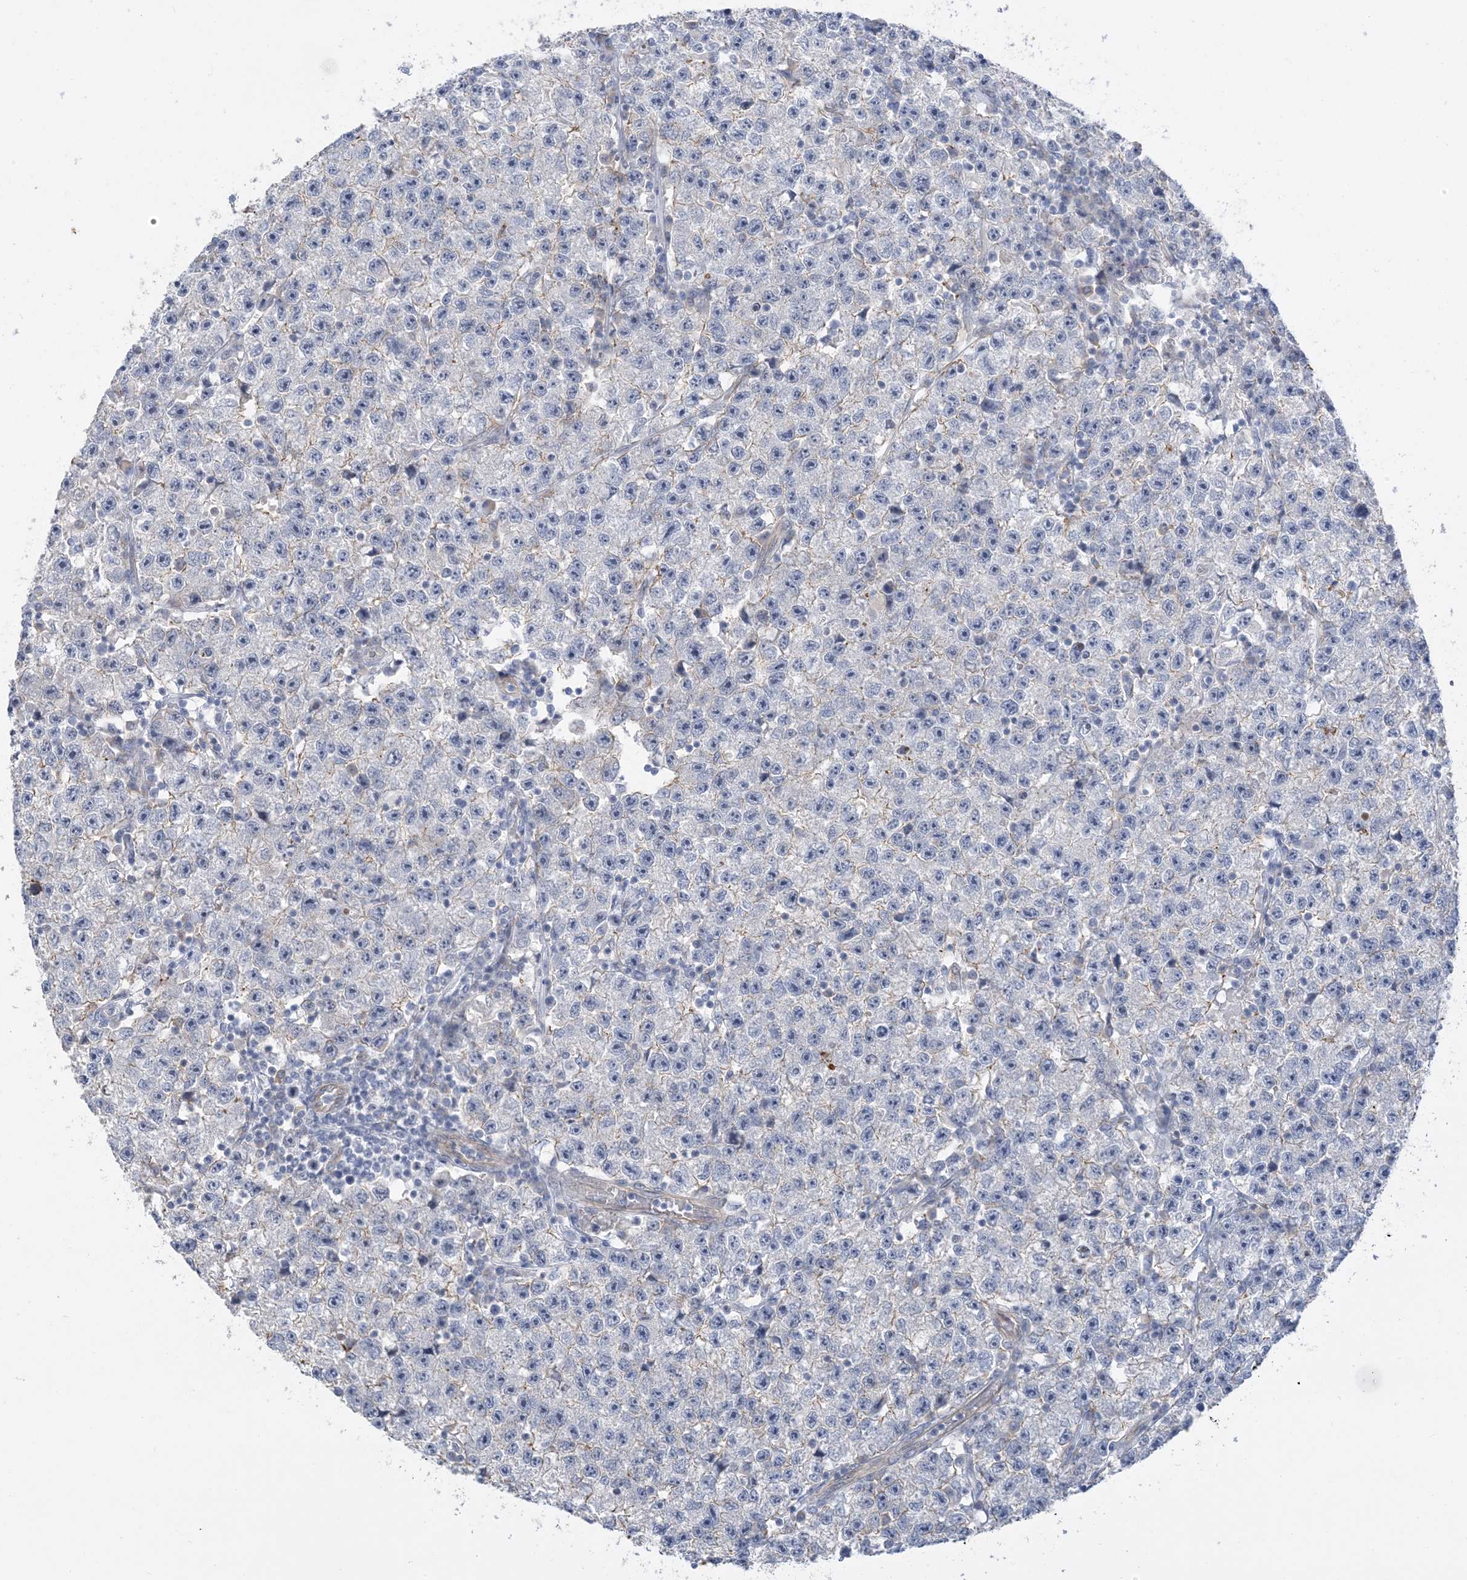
{"staining": {"intensity": "negative", "quantity": "none", "location": "none"}, "tissue": "testis cancer", "cell_type": "Tumor cells", "image_type": "cancer", "snomed": [{"axis": "morphology", "description": "Seminoma, NOS"}, {"axis": "topography", "description": "Testis"}], "caption": "The photomicrograph demonstrates no significant expression in tumor cells of testis cancer.", "gene": "IL36B", "patient": {"sex": "male", "age": 22}}